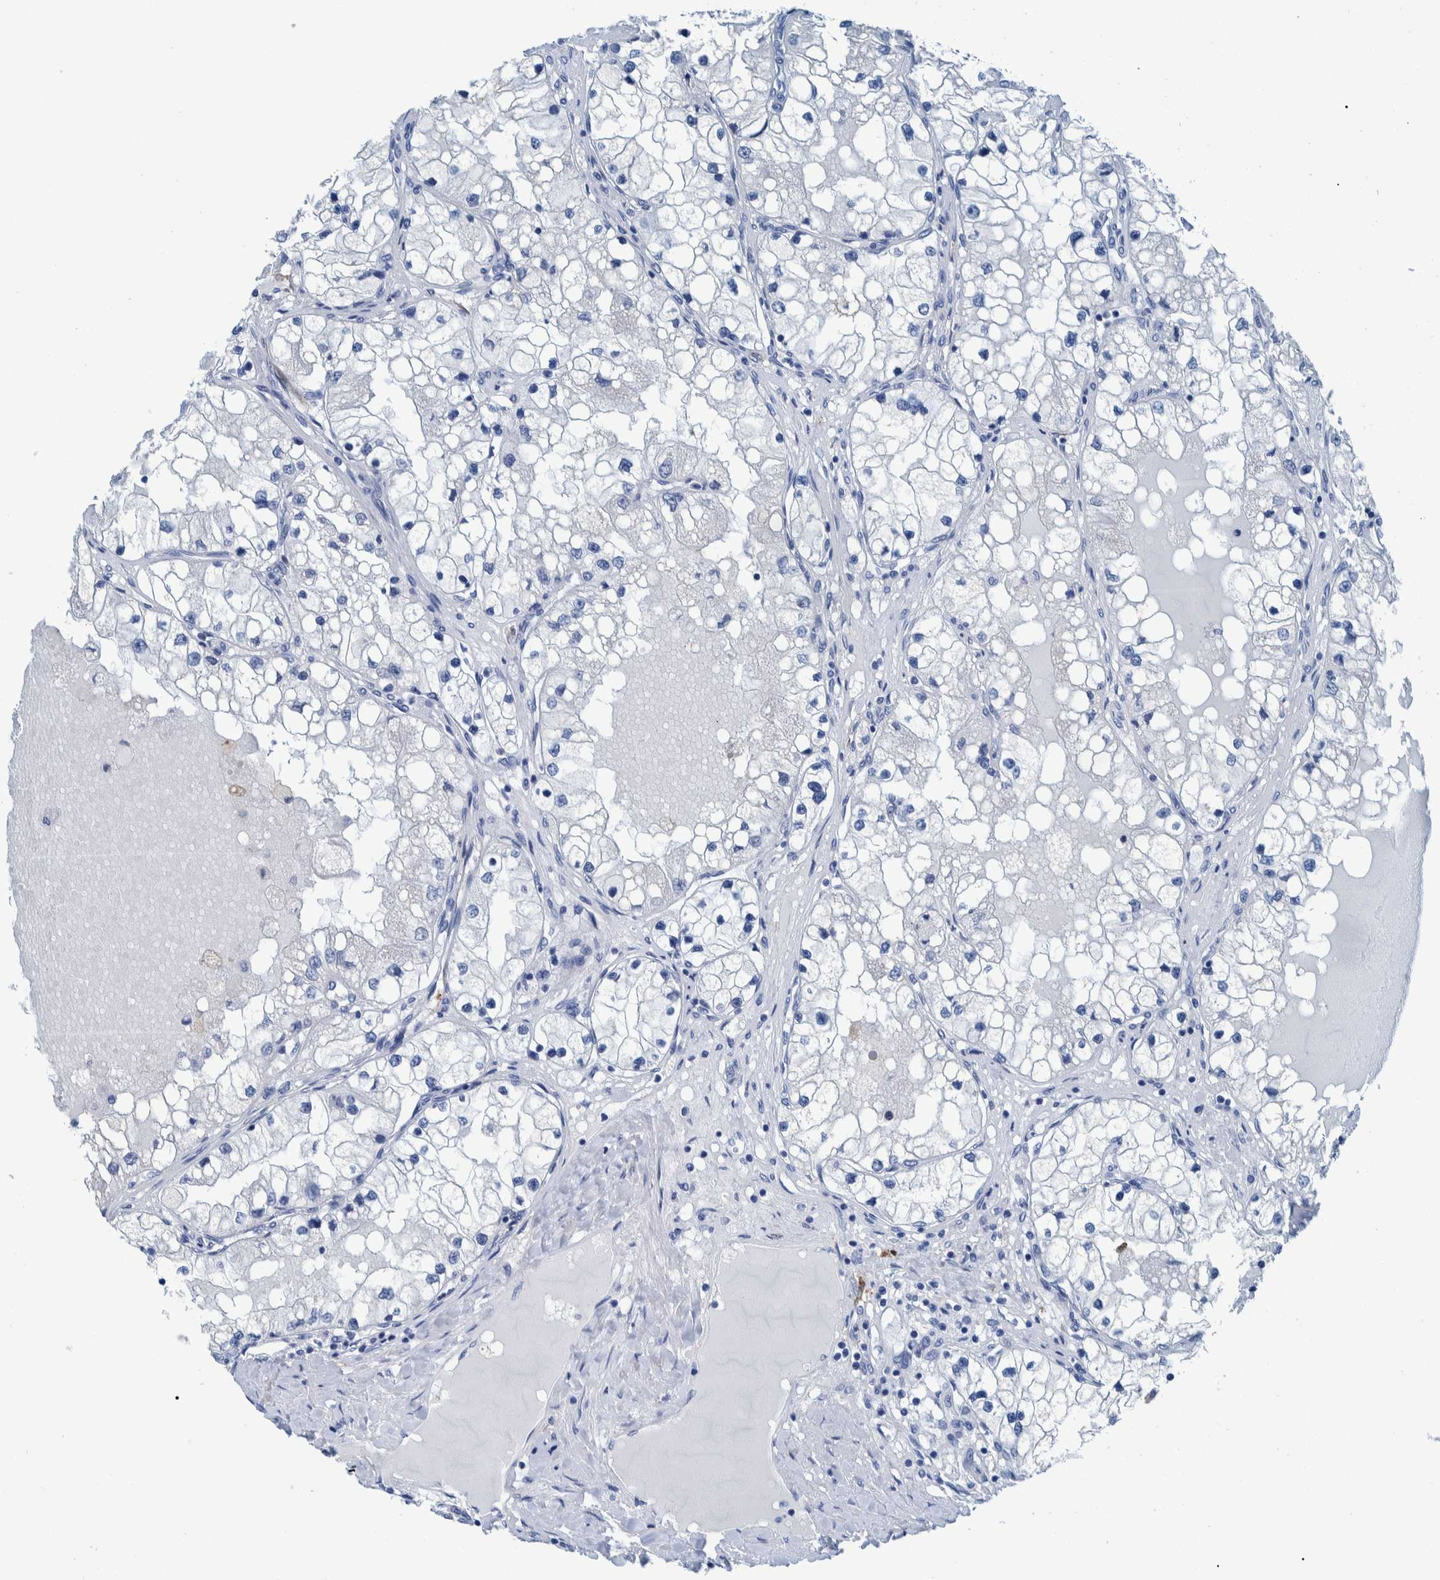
{"staining": {"intensity": "negative", "quantity": "none", "location": "none"}, "tissue": "renal cancer", "cell_type": "Tumor cells", "image_type": "cancer", "snomed": [{"axis": "morphology", "description": "Adenocarcinoma, NOS"}, {"axis": "topography", "description": "Kidney"}], "caption": "An image of renal adenocarcinoma stained for a protein shows no brown staining in tumor cells. (DAB (3,3'-diaminobenzidine) immunohistochemistry (IHC) visualized using brightfield microscopy, high magnification).", "gene": "IDO1", "patient": {"sex": "male", "age": 68}}